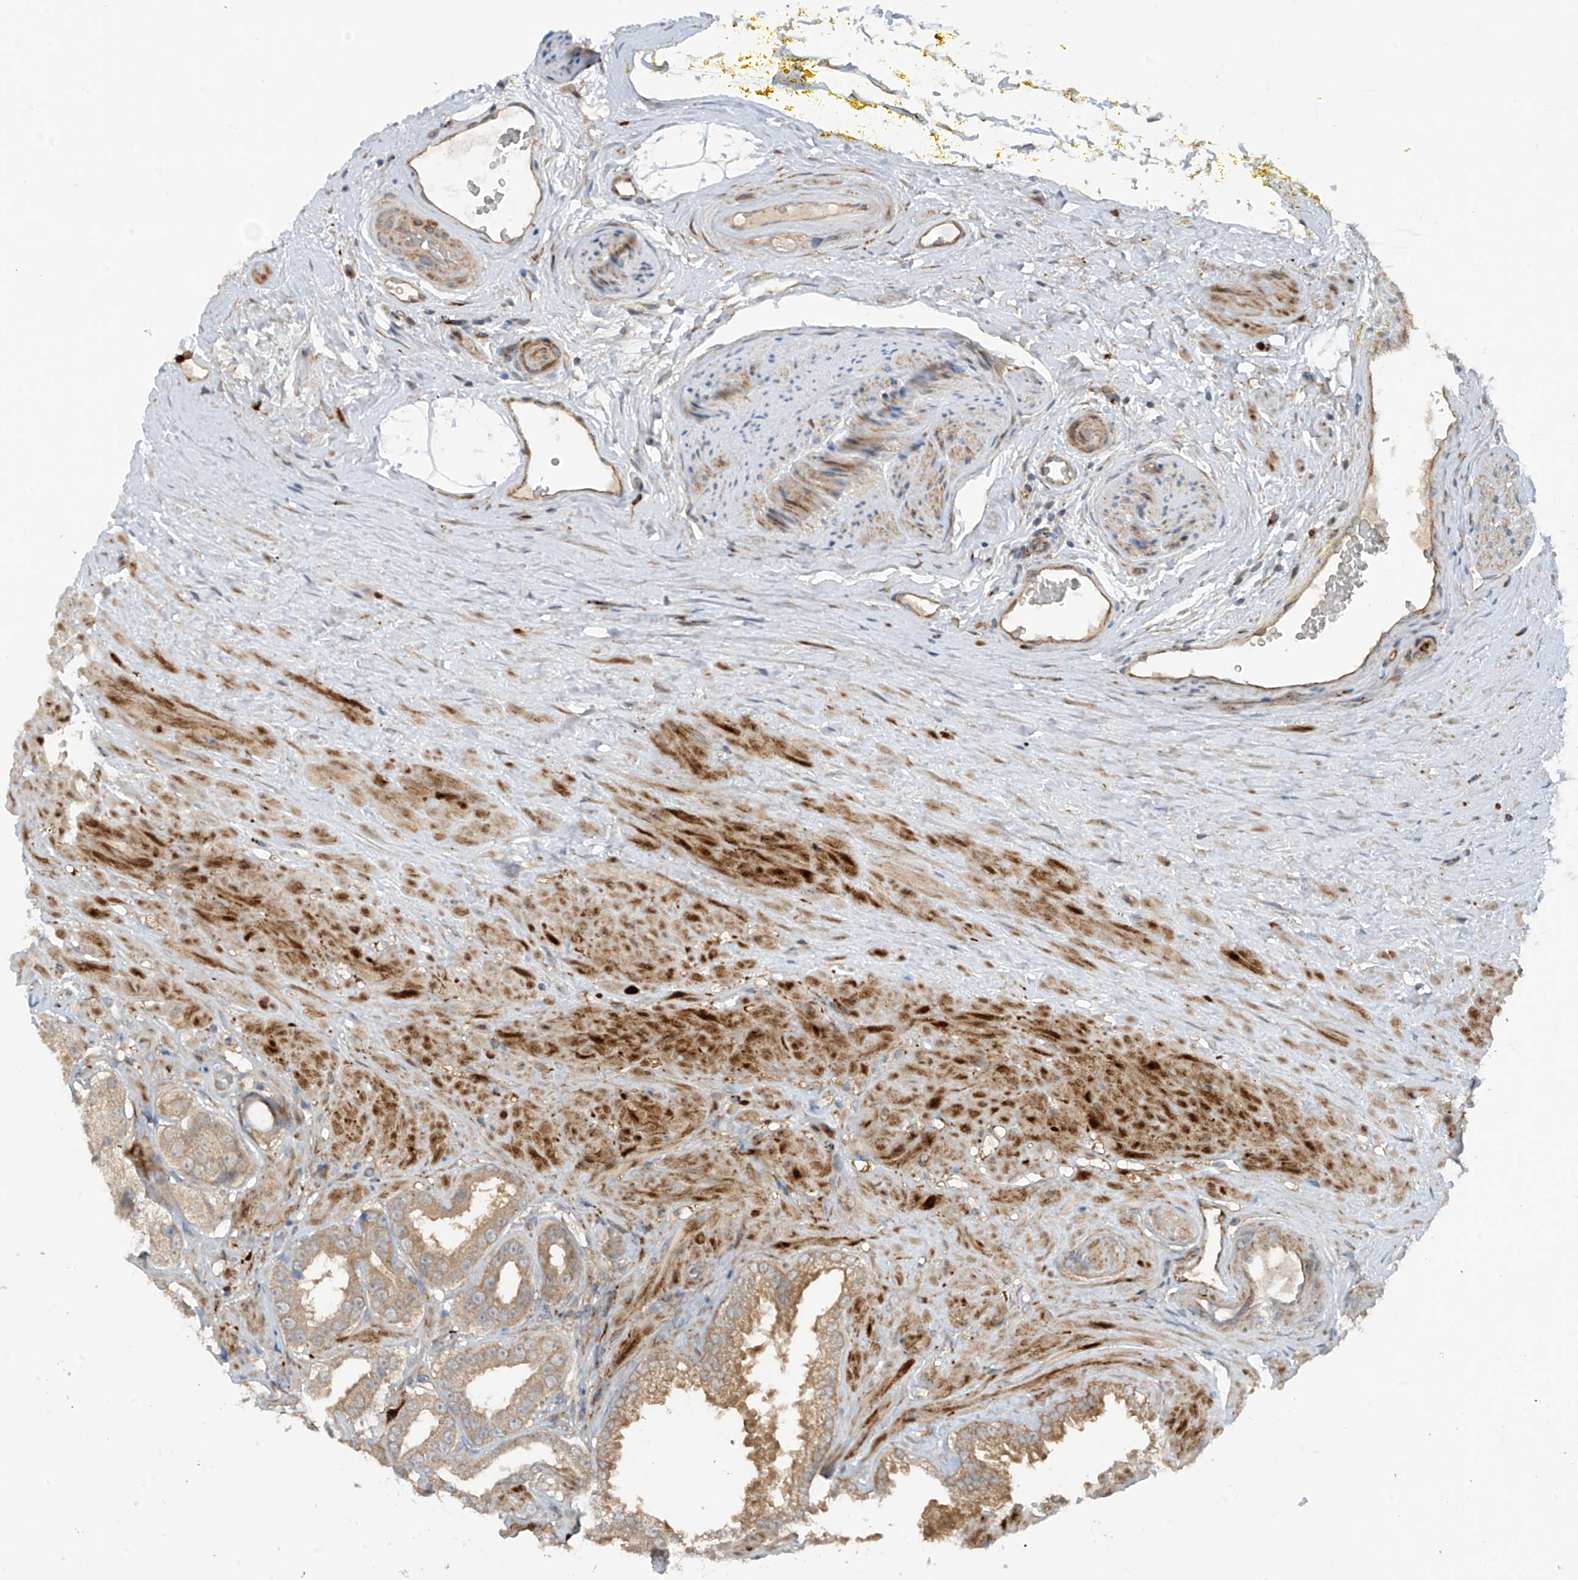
{"staining": {"intensity": "moderate", "quantity": ">75%", "location": "cytoplasmic/membranous"}, "tissue": "prostate cancer", "cell_type": "Tumor cells", "image_type": "cancer", "snomed": [{"axis": "morphology", "description": "Adenocarcinoma, High grade"}, {"axis": "topography", "description": "Prostate"}], "caption": "A high-resolution micrograph shows immunohistochemistry (IHC) staining of adenocarcinoma (high-grade) (prostate), which displays moderate cytoplasmic/membranous positivity in about >75% of tumor cells.", "gene": "SAMD3", "patient": {"sex": "male", "age": 59}}